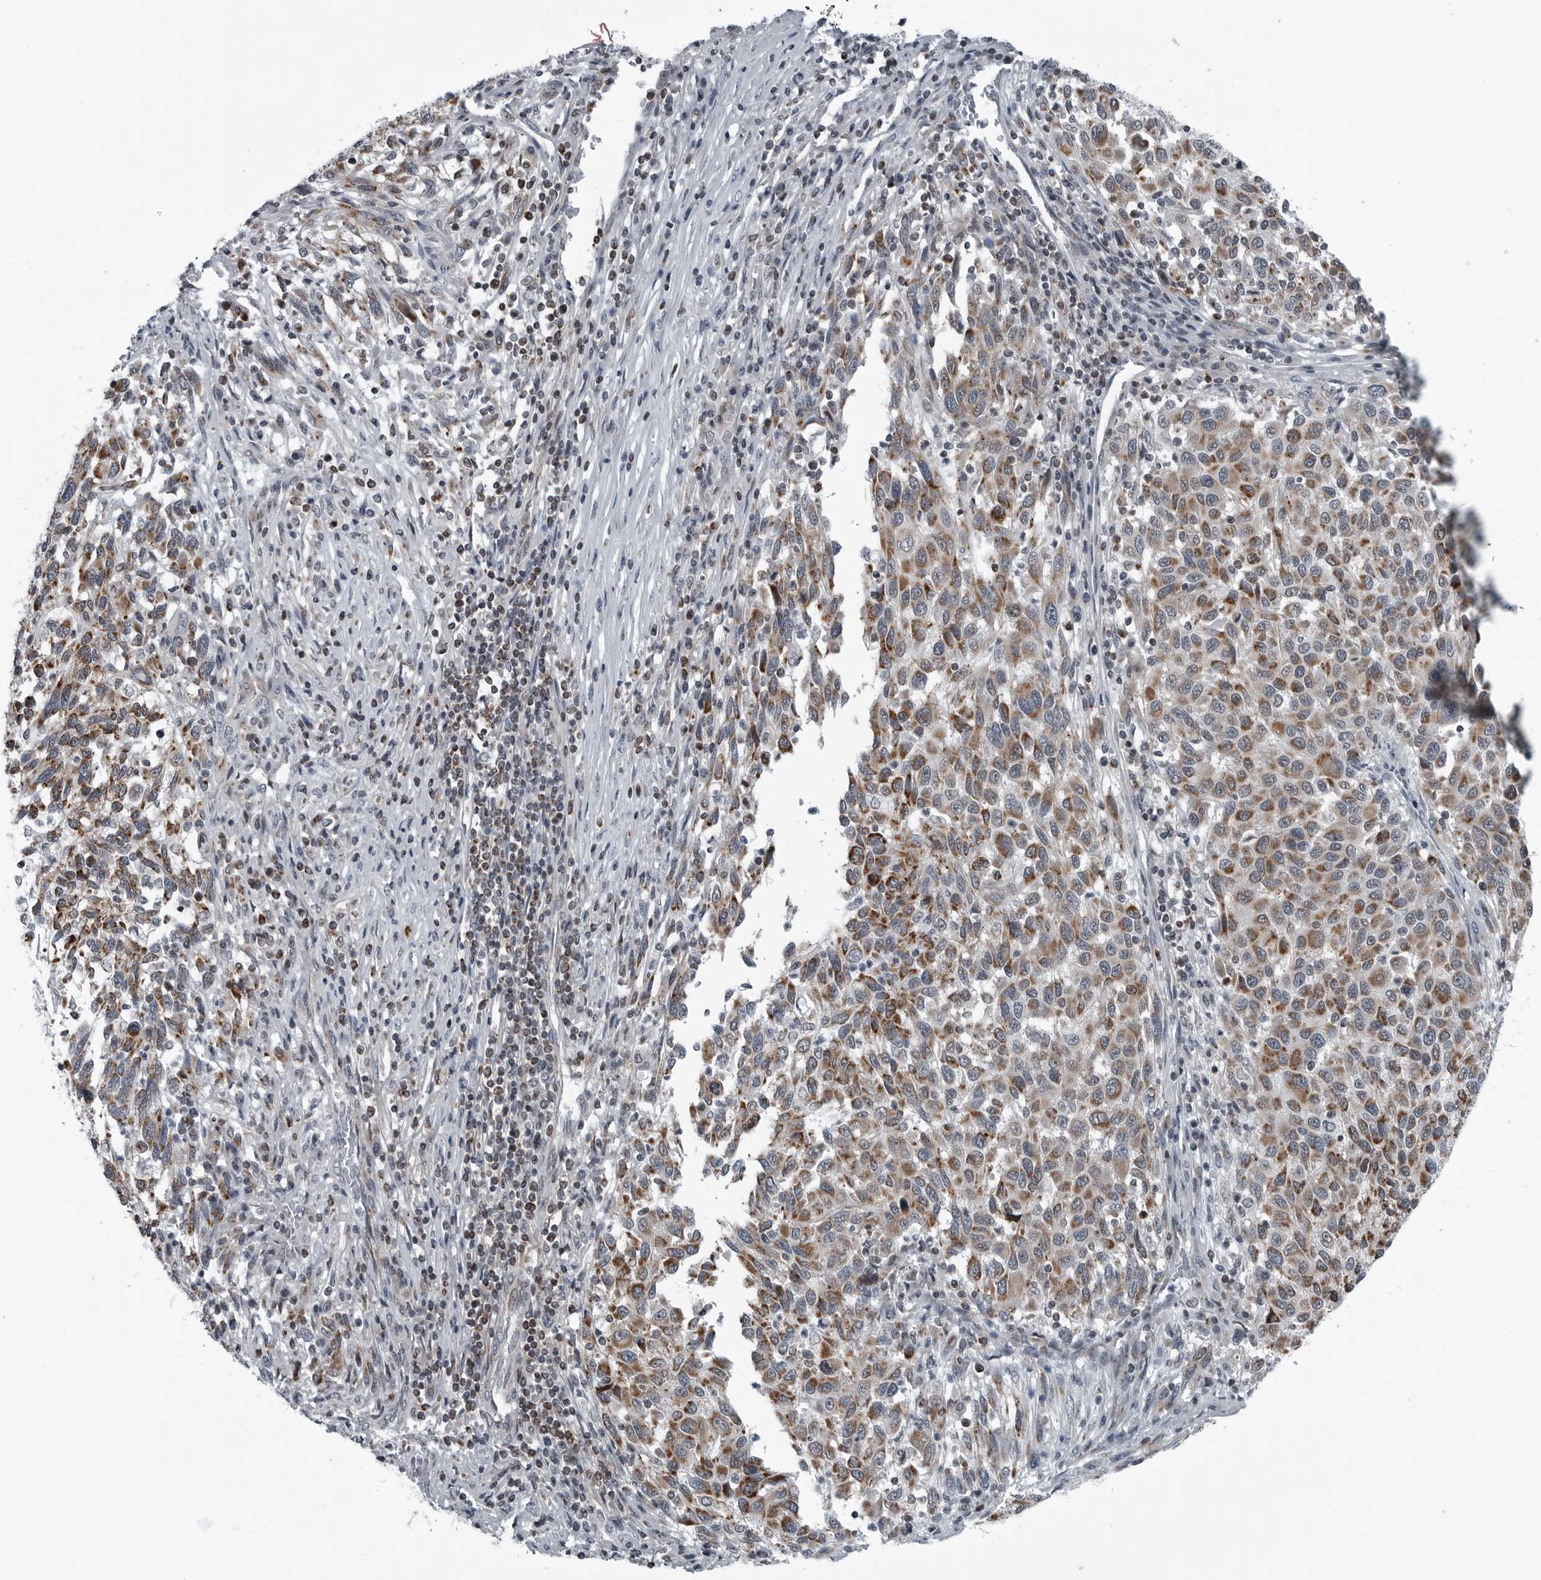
{"staining": {"intensity": "moderate", "quantity": ">75%", "location": "cytoplasmic/membranous"}, "tissue": "melanoma", "cell_type": "Tumor cells", "image_type": "cancer", "snomed": [{"axis": "morphology", "description": "Malignant melanoma, Metastatic site"}, {"axis": "topography", "description": "Lymph node"}], "caption": "Protein analysis of melanoma tissue displays moderate cytoplasmic/membranous expression in about >75% of tumor cells.", "gene": "GAK", "patient": {"sex": "male", "age": 61}}